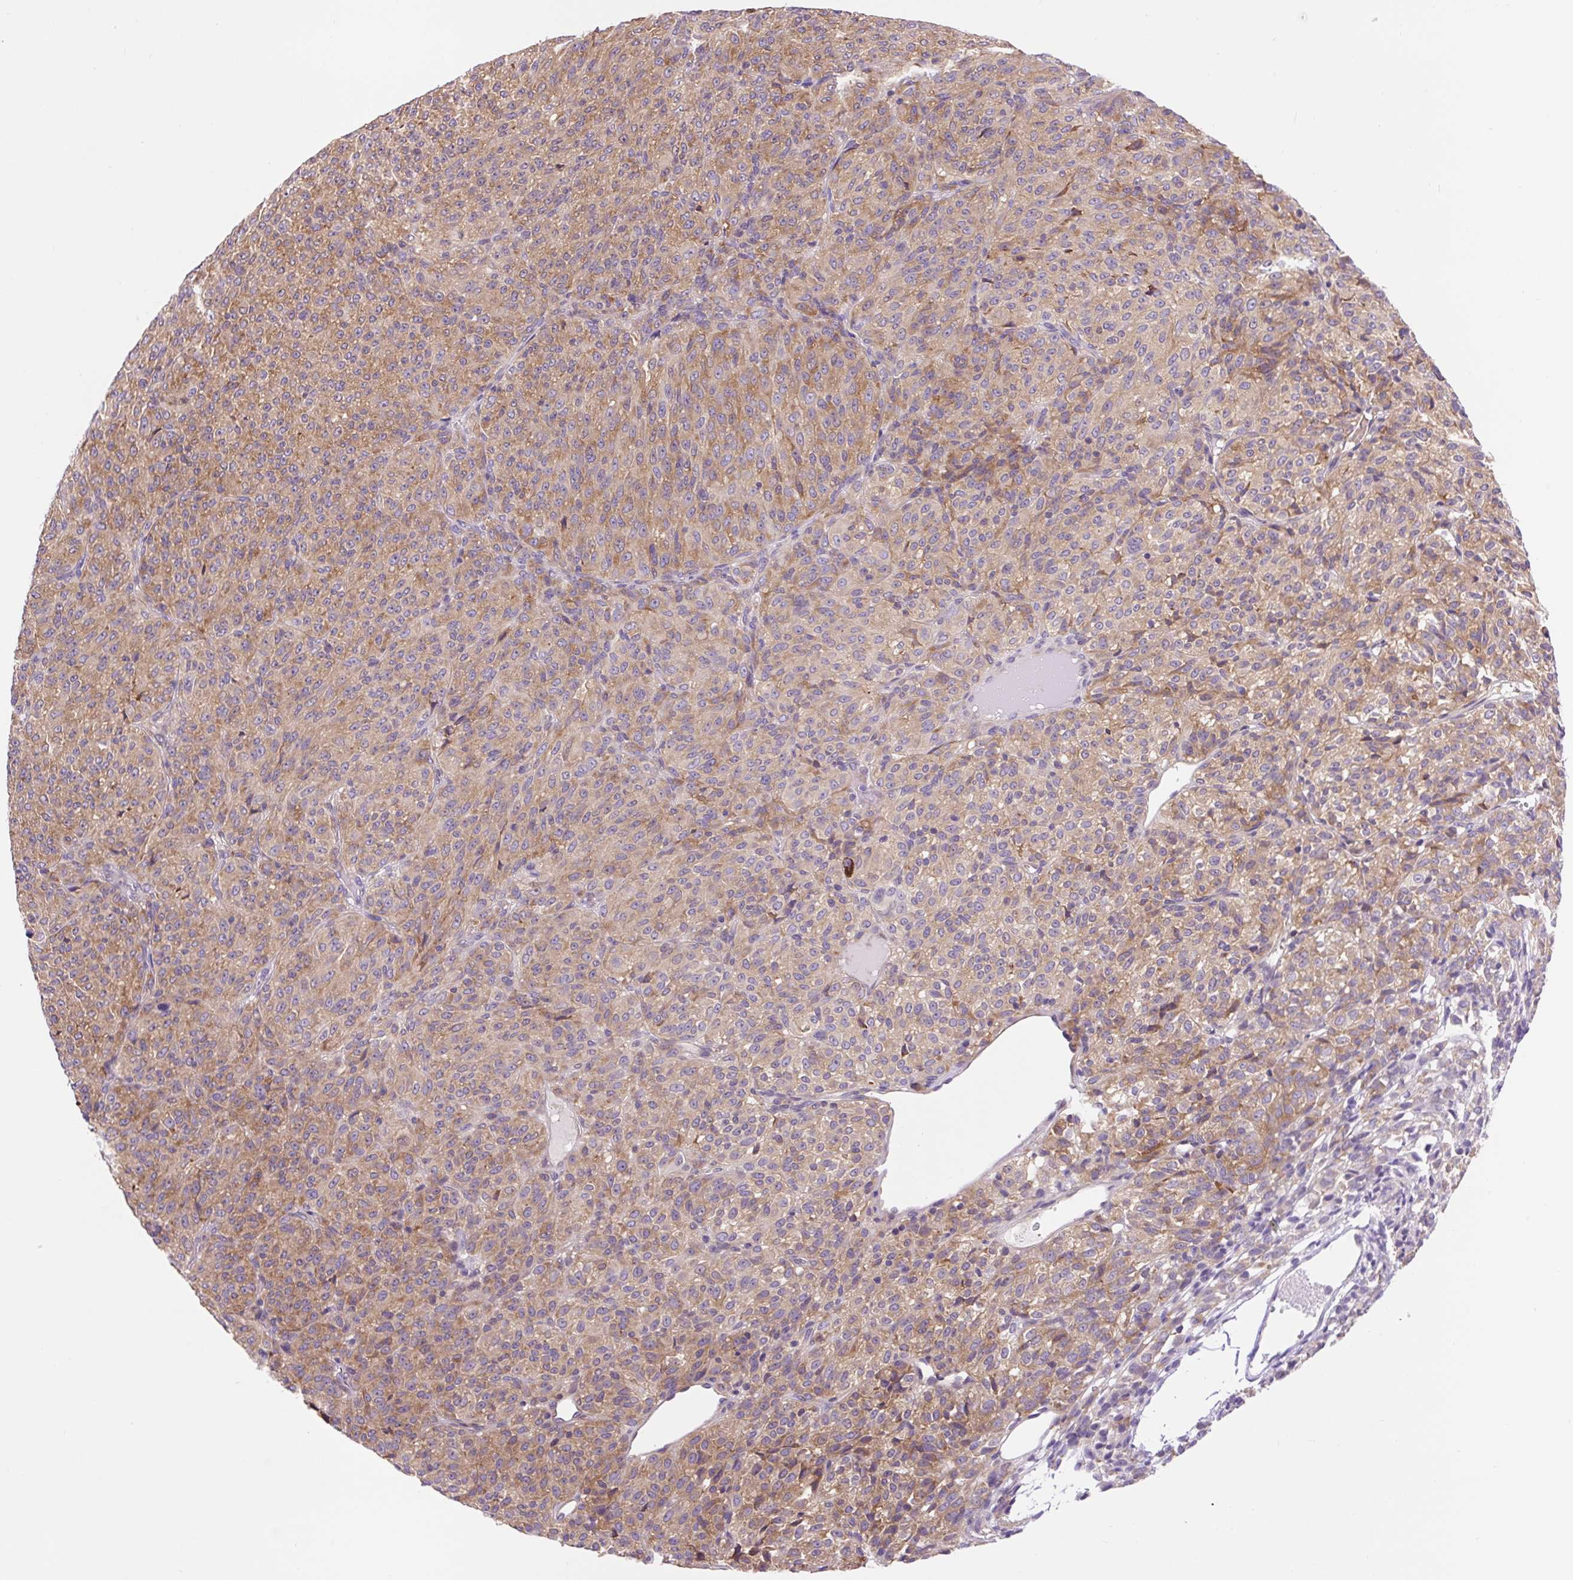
{"staining": {"intensity": "moderate", "quantity": "25%-75%", "location": "cytoplasmic/membranous"}, "tissue": "melanoma", "cell_type": "Tumor cells", "image_type": "cancer", "snomed": [{"axis": "morphology", "description": "Malignant melanoma, Metastatic site"}, {"axis": "topography", "description": "Brain"}], "caption": "Malignant melanoma (metastatic site) was stained to show a protein in brown. There is medium levels of moderate cytoplasmic/membranous expression in approximately 25%-75% of tumor cells.", "gene": "GPR45", "patient": {"sex": "female", "age": 56}}